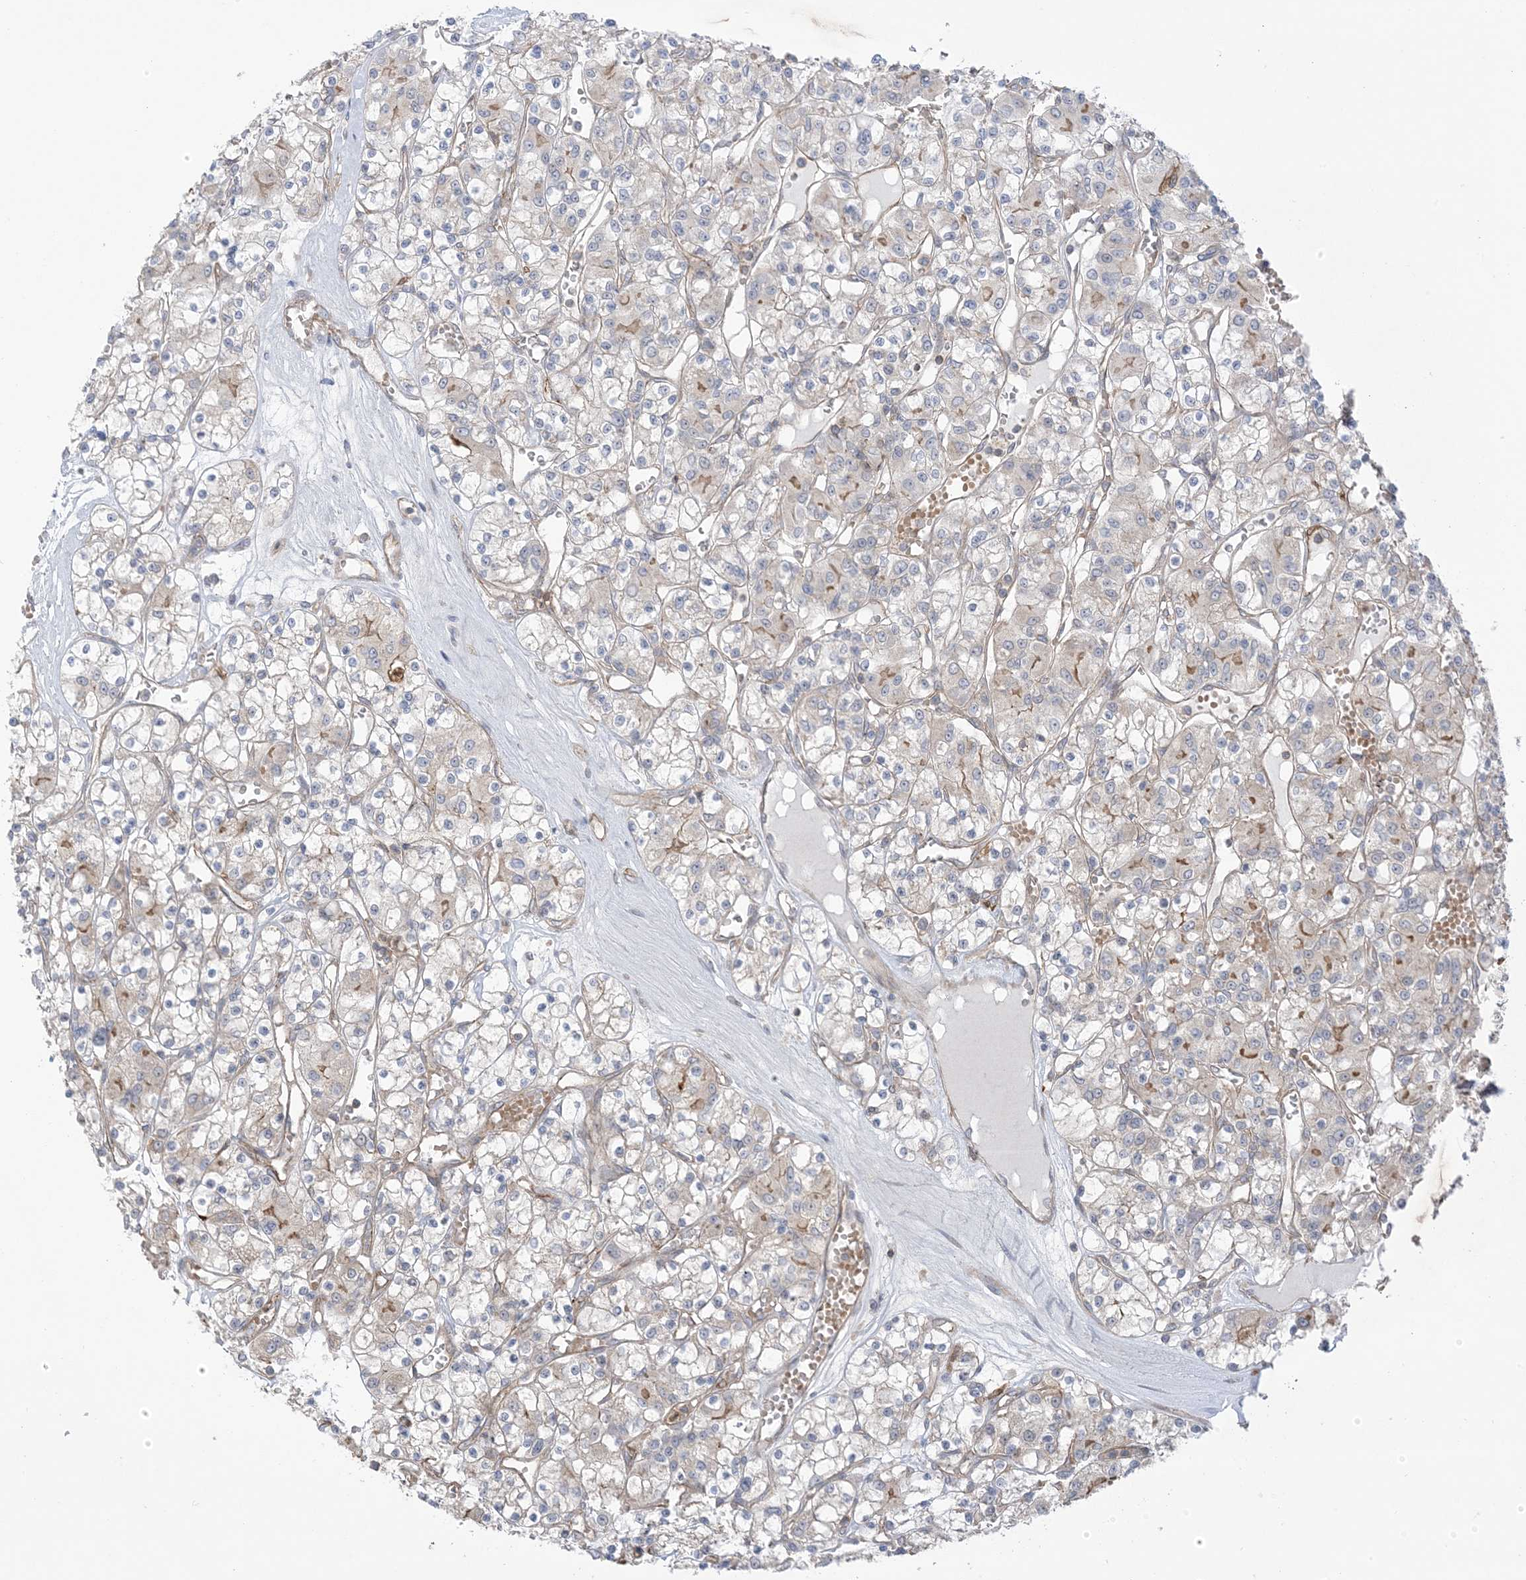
{"staining": {"intensity": "moderate", "quantity": "<25%", "location": "cytoplasmic/membranous"}, "tissue": "renal cancer", "cell_type": "Tumor cells", "image_type": "cancer", "snomed": [{"axis": "morphology", "description": "Adenocarcinoma, NOS"}, {"axis": "topography", "description": "Kidney"}], "caption": "Renal adenocarcinoma was stained to show a protein in brown. There is low levels of moderate cytoplasmic/membranous staining in about <25% of tumor cells.", "gene": "ICMT", "patient": {"sex": "female", "age": 59}}